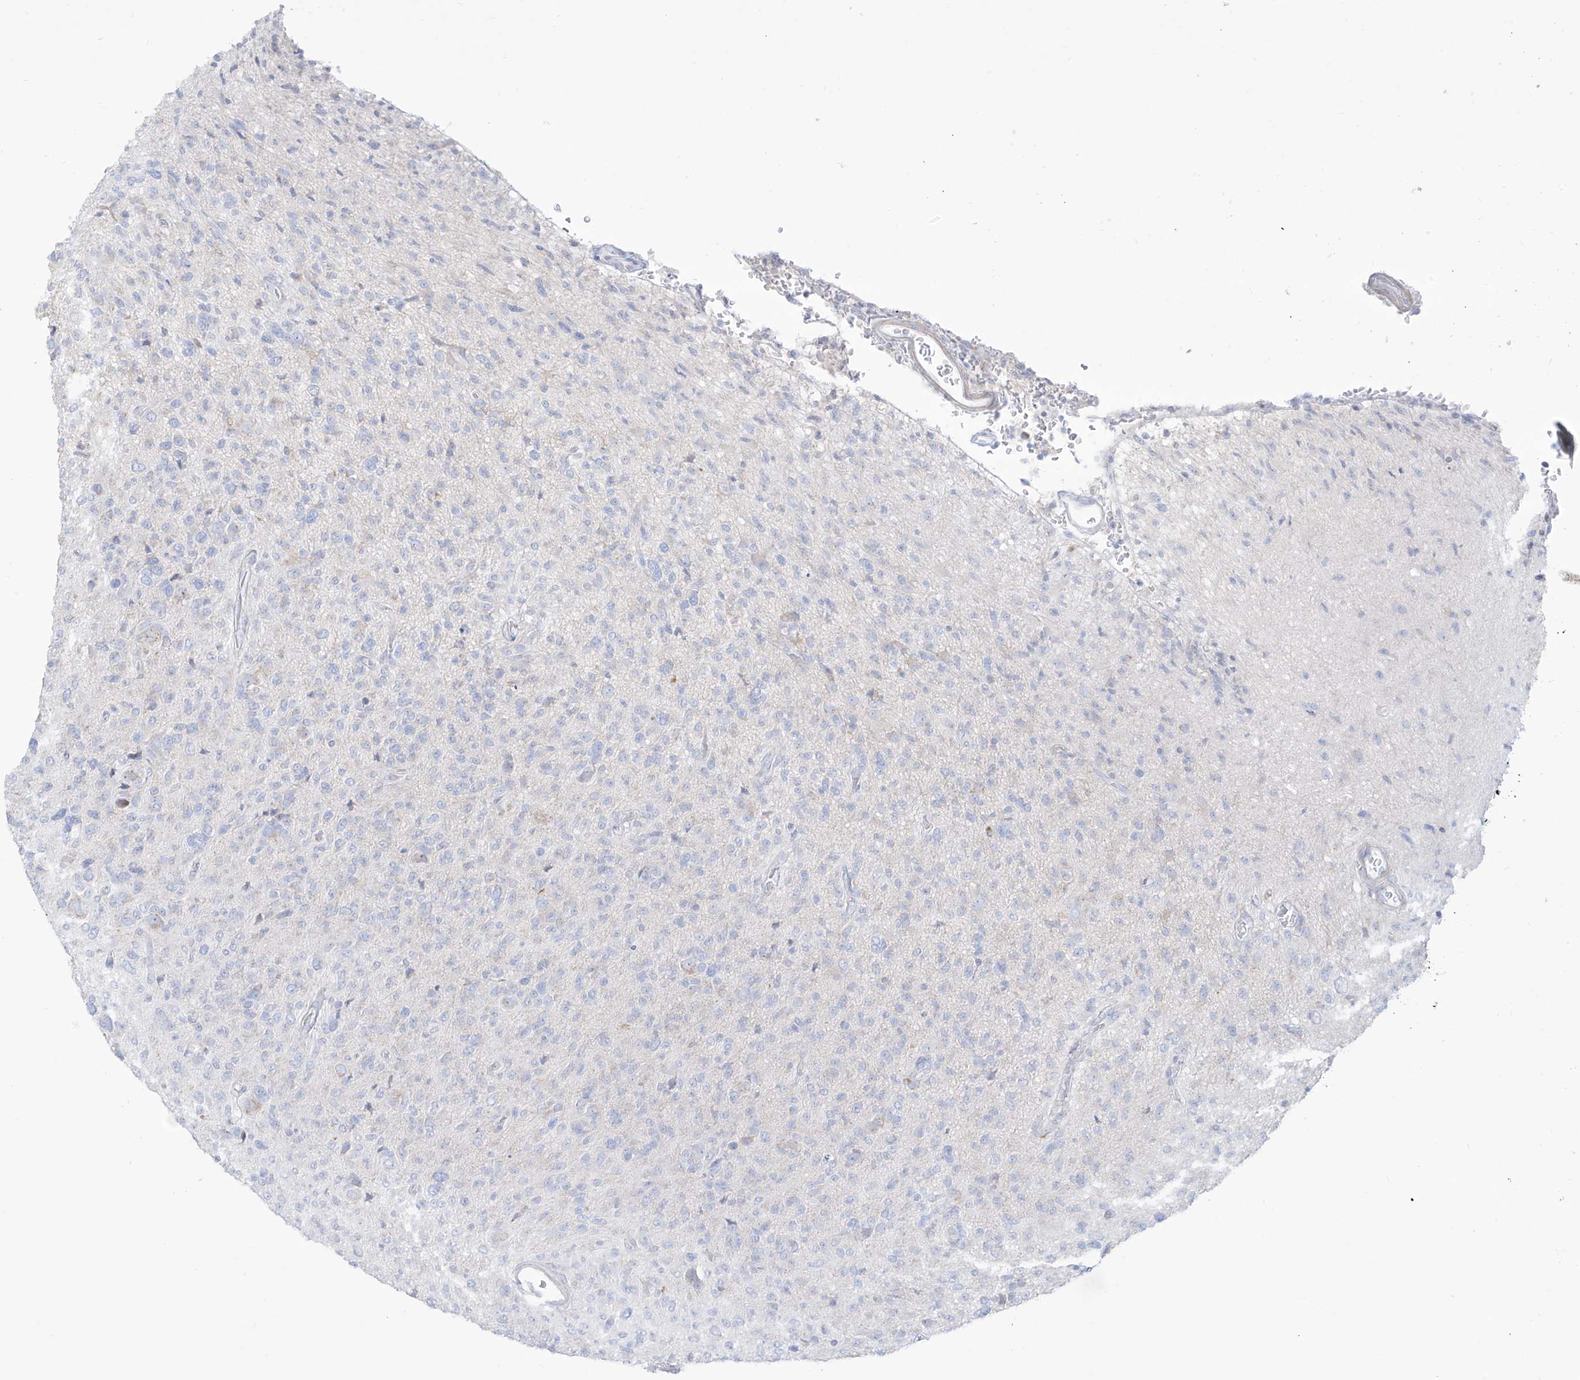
{"staining": {"intensity": "negative", "quantity": "none", "location": "none"}, "tissue": "glioma", "cell_type": "Tumor cells", "image_type": "cancer", "snomed": [{"axis": "morphology", "description": "Glioma, malignant, High grade"}, {"axis": "topography", "description": "Brain"}], "caption": "Tumor cells are negative for protein expression in human glioma.", "gene": "SLC26A3", "patient": {"sex": "female", "age": 57}}